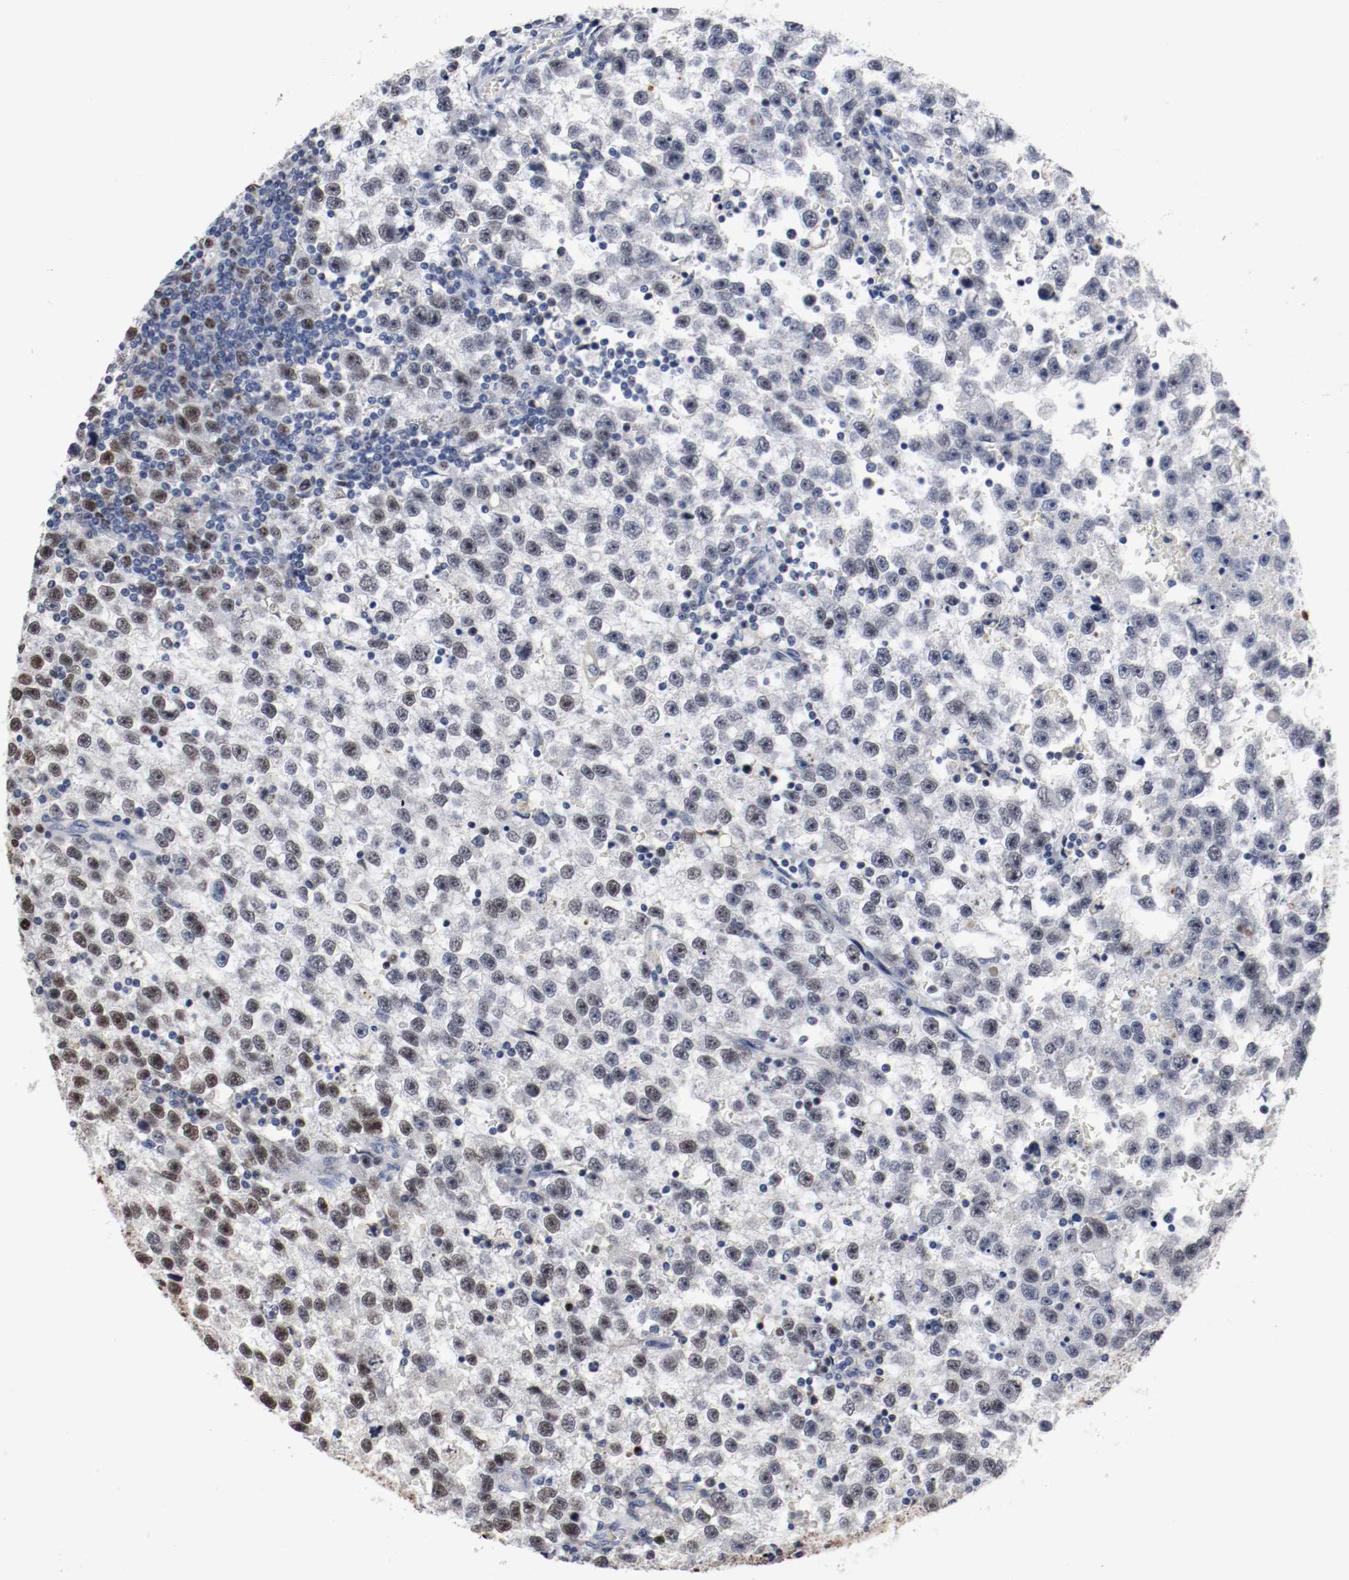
{"staining": {"intensity": "strong", "quantity": ">75%", "location": "nuclear"}, "tissue": "testis cancer", "cell_type": "Tumor cells", "image_type": "cancer", "snomed": [{"axis": "morphology", "description": "Seminoma, NOS"}, {"axis": "topography", "description": "Testis"}], "caption": "Immunohistochemical staining of seminoma (testis) shows strong nuclear protein positivity in about >75% of tumor cells. Nuclei are stained in blue.", "gene": "MCM6", "patient": {"sex": "male", "age": 33}}